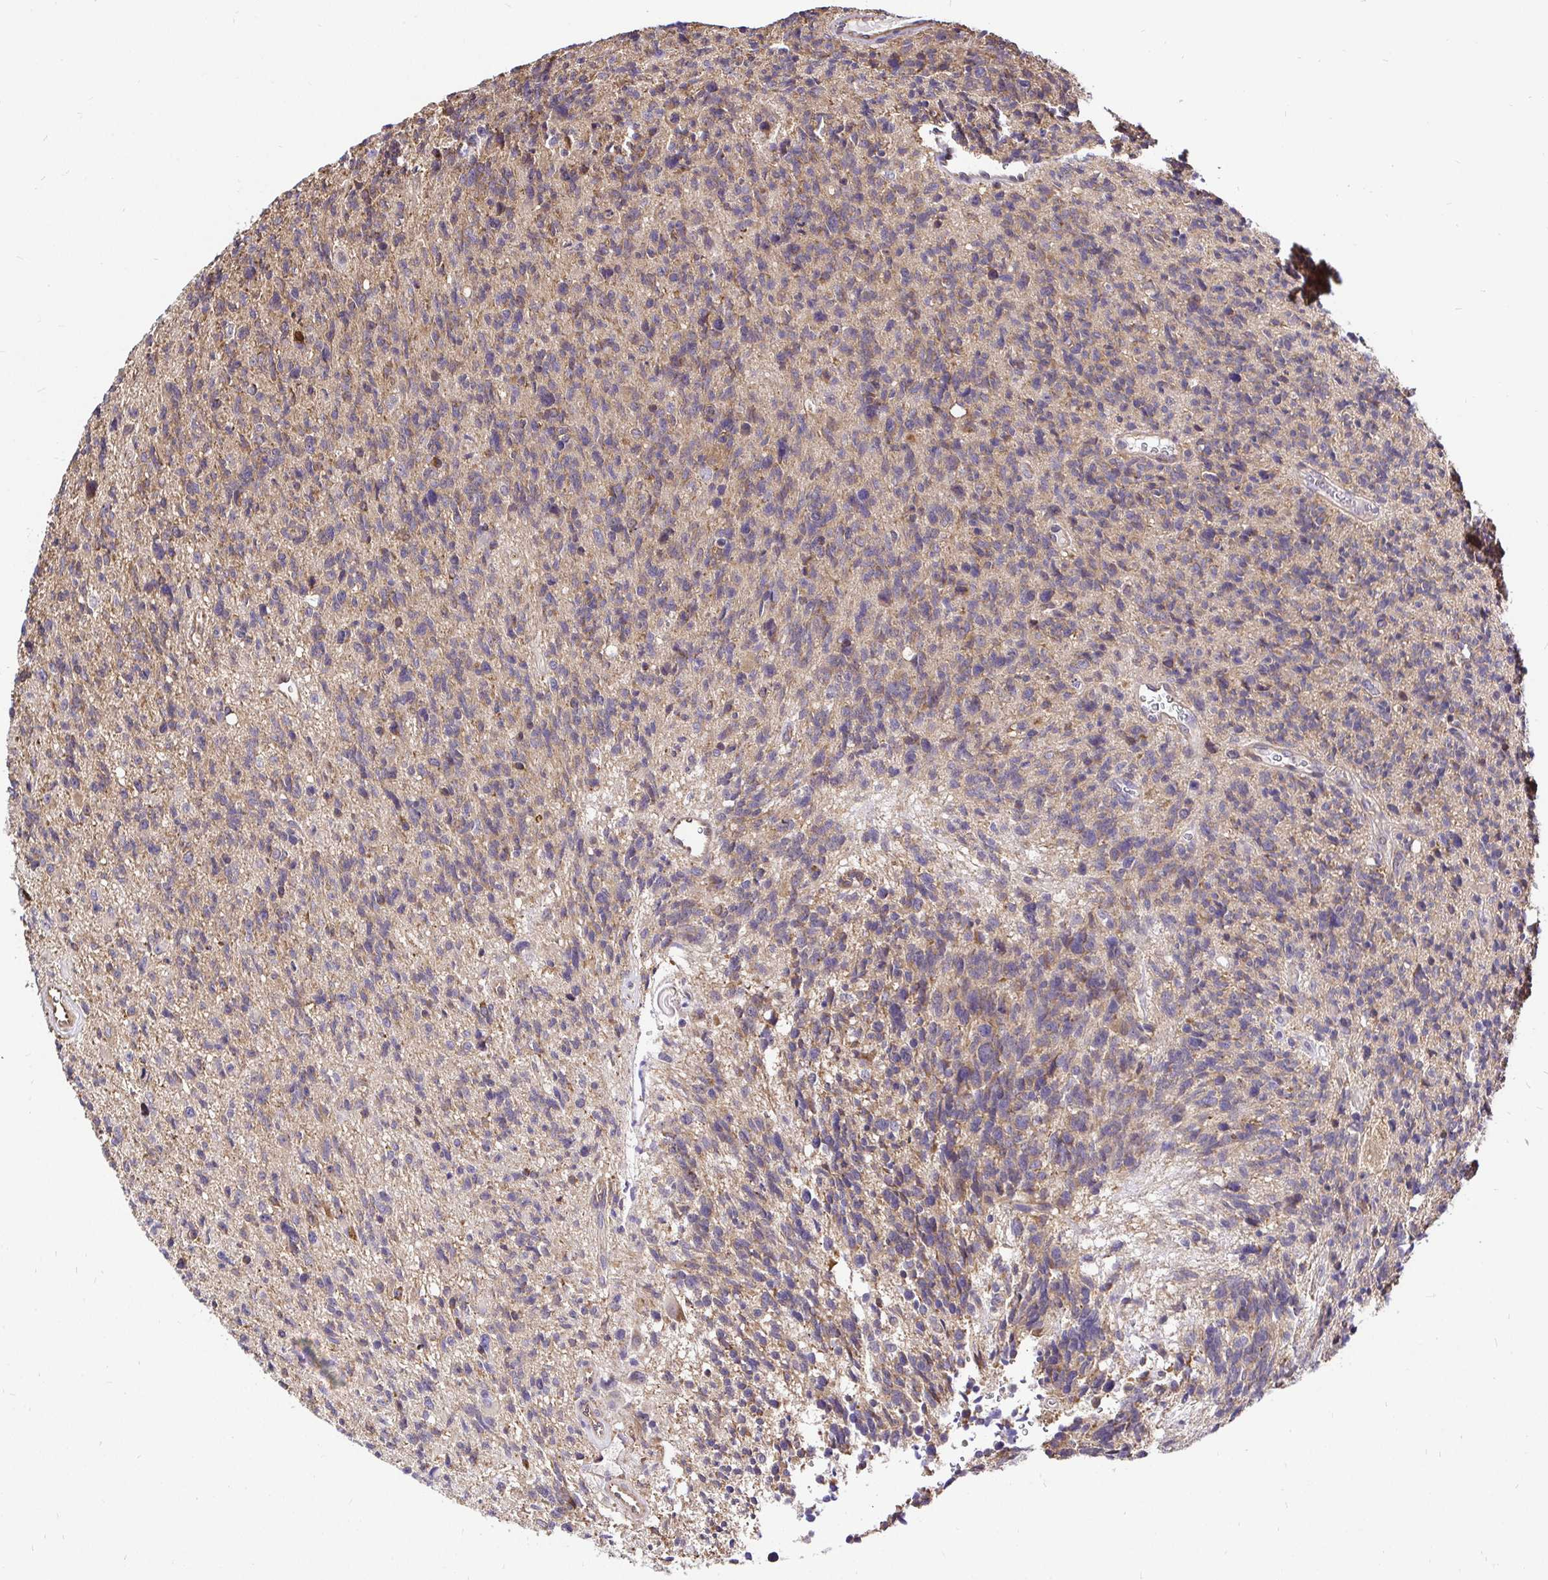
{"staining": {"intensity": "weak", "quantity": "25%-75%", "location": "cytoplasmic/membranous"}, "tissue": "glioma", "cell_type": "Tumor cells", "image_type": "cancer", "snomed": [{"axis": "morphology", "description": "Glioma, malignant, High grade"}, {"axis": "topography", "description": "Brain"}], "caption": "Tumor cells display low levels of weak cytoplasmic/membranous staining in about 25%-75% of cells in malignant glioma (high-grade). (Brightfield microscopy of DAB IHC at high magnification).", "gene": "CCDC122", "patient": {"sex": "male", "age": 29}}